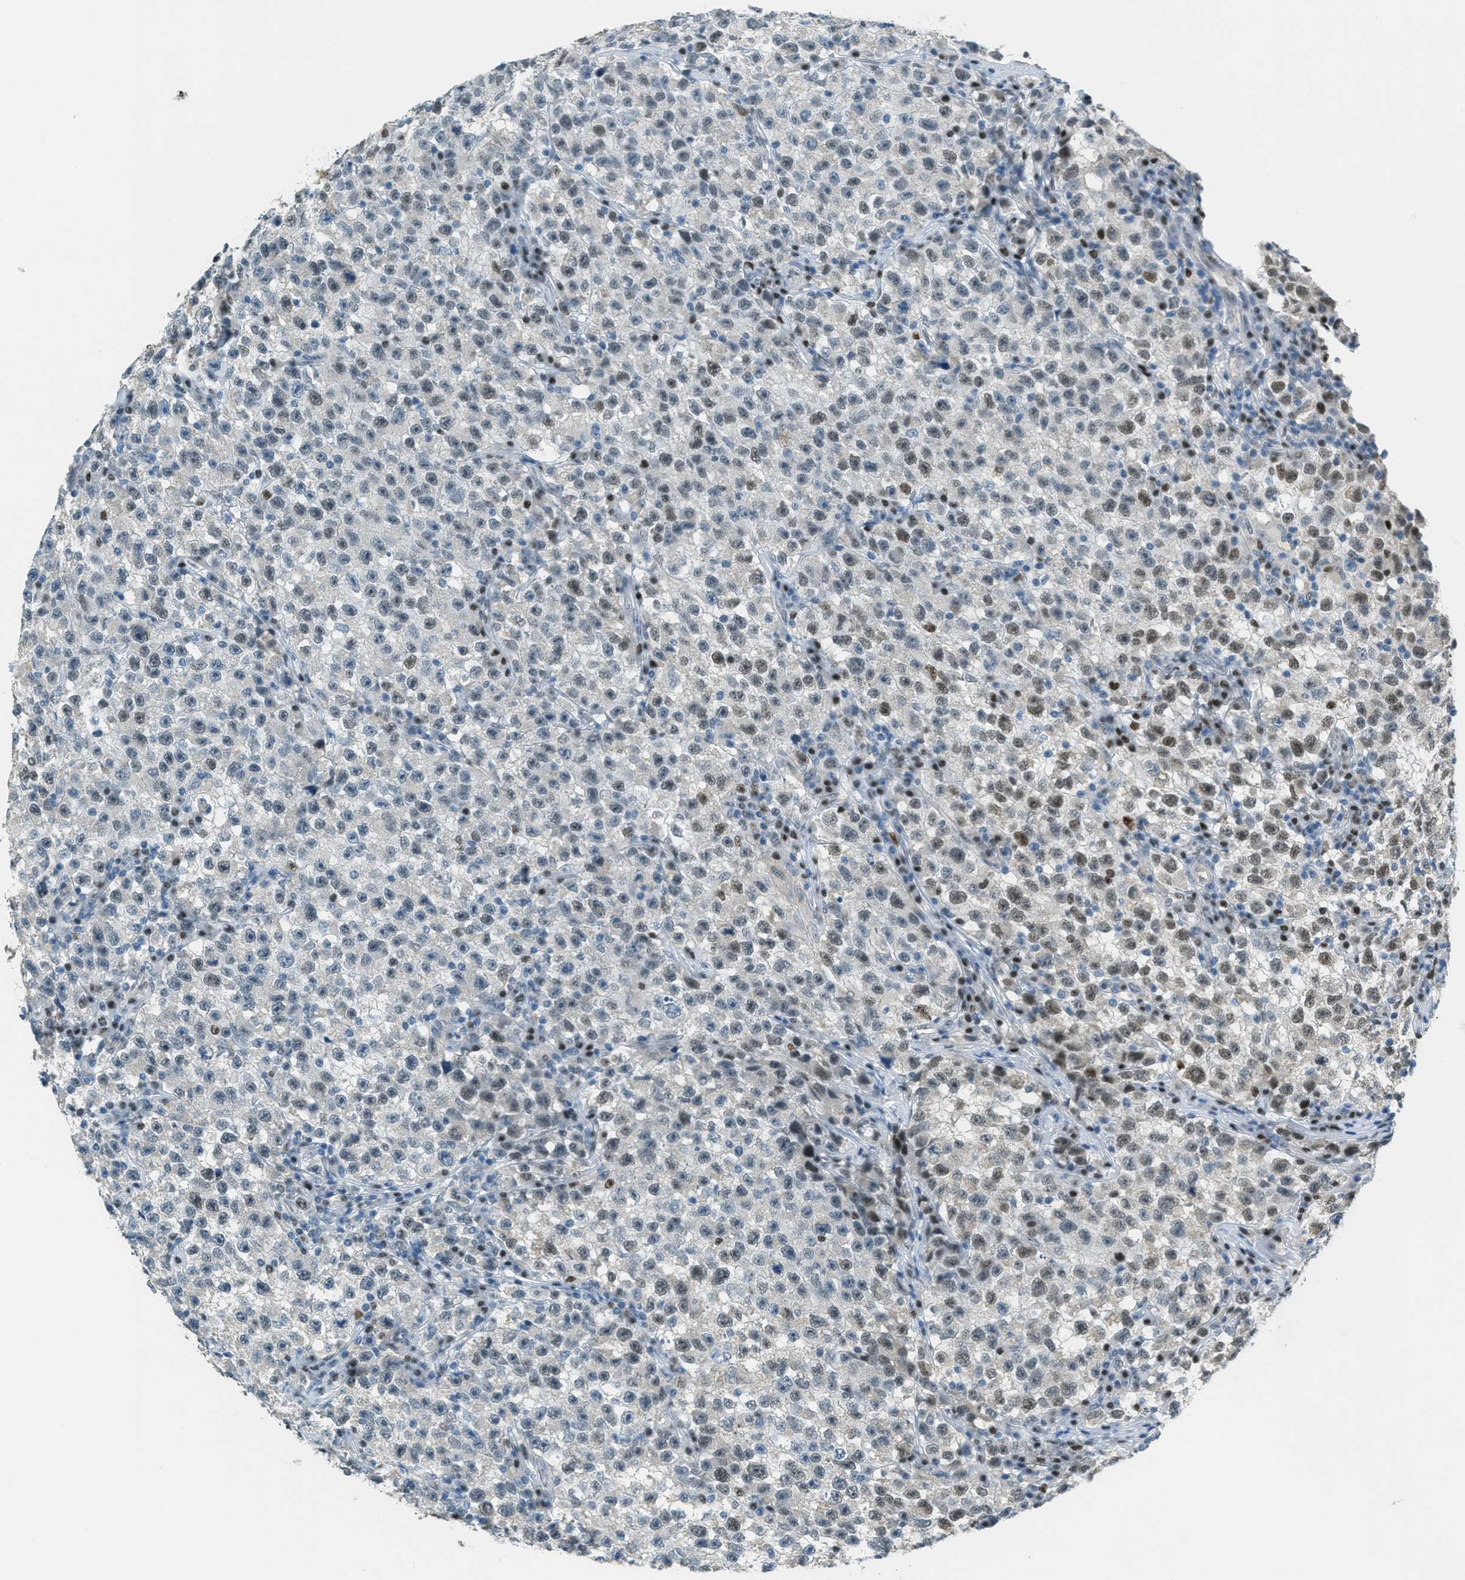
{"staining": {"intensity": "weak", "quantity": "25%-75%", "location": "nuclear"}, "tissue": "testis cancer", "cell_type": "Tumor cells", "image_type": "cancer", "snomed": [{"axis": "morphology", "description": "Seminoma, NOS"}, {"axis": "topography", "description": "Testis"}], "caption": "Tumor cells reveal low levels of weak nuclear staining in about 25%-75% of cells in testis cancer.", "gene": "TCF3", "patient": {"sex": "male", "age": 22}}